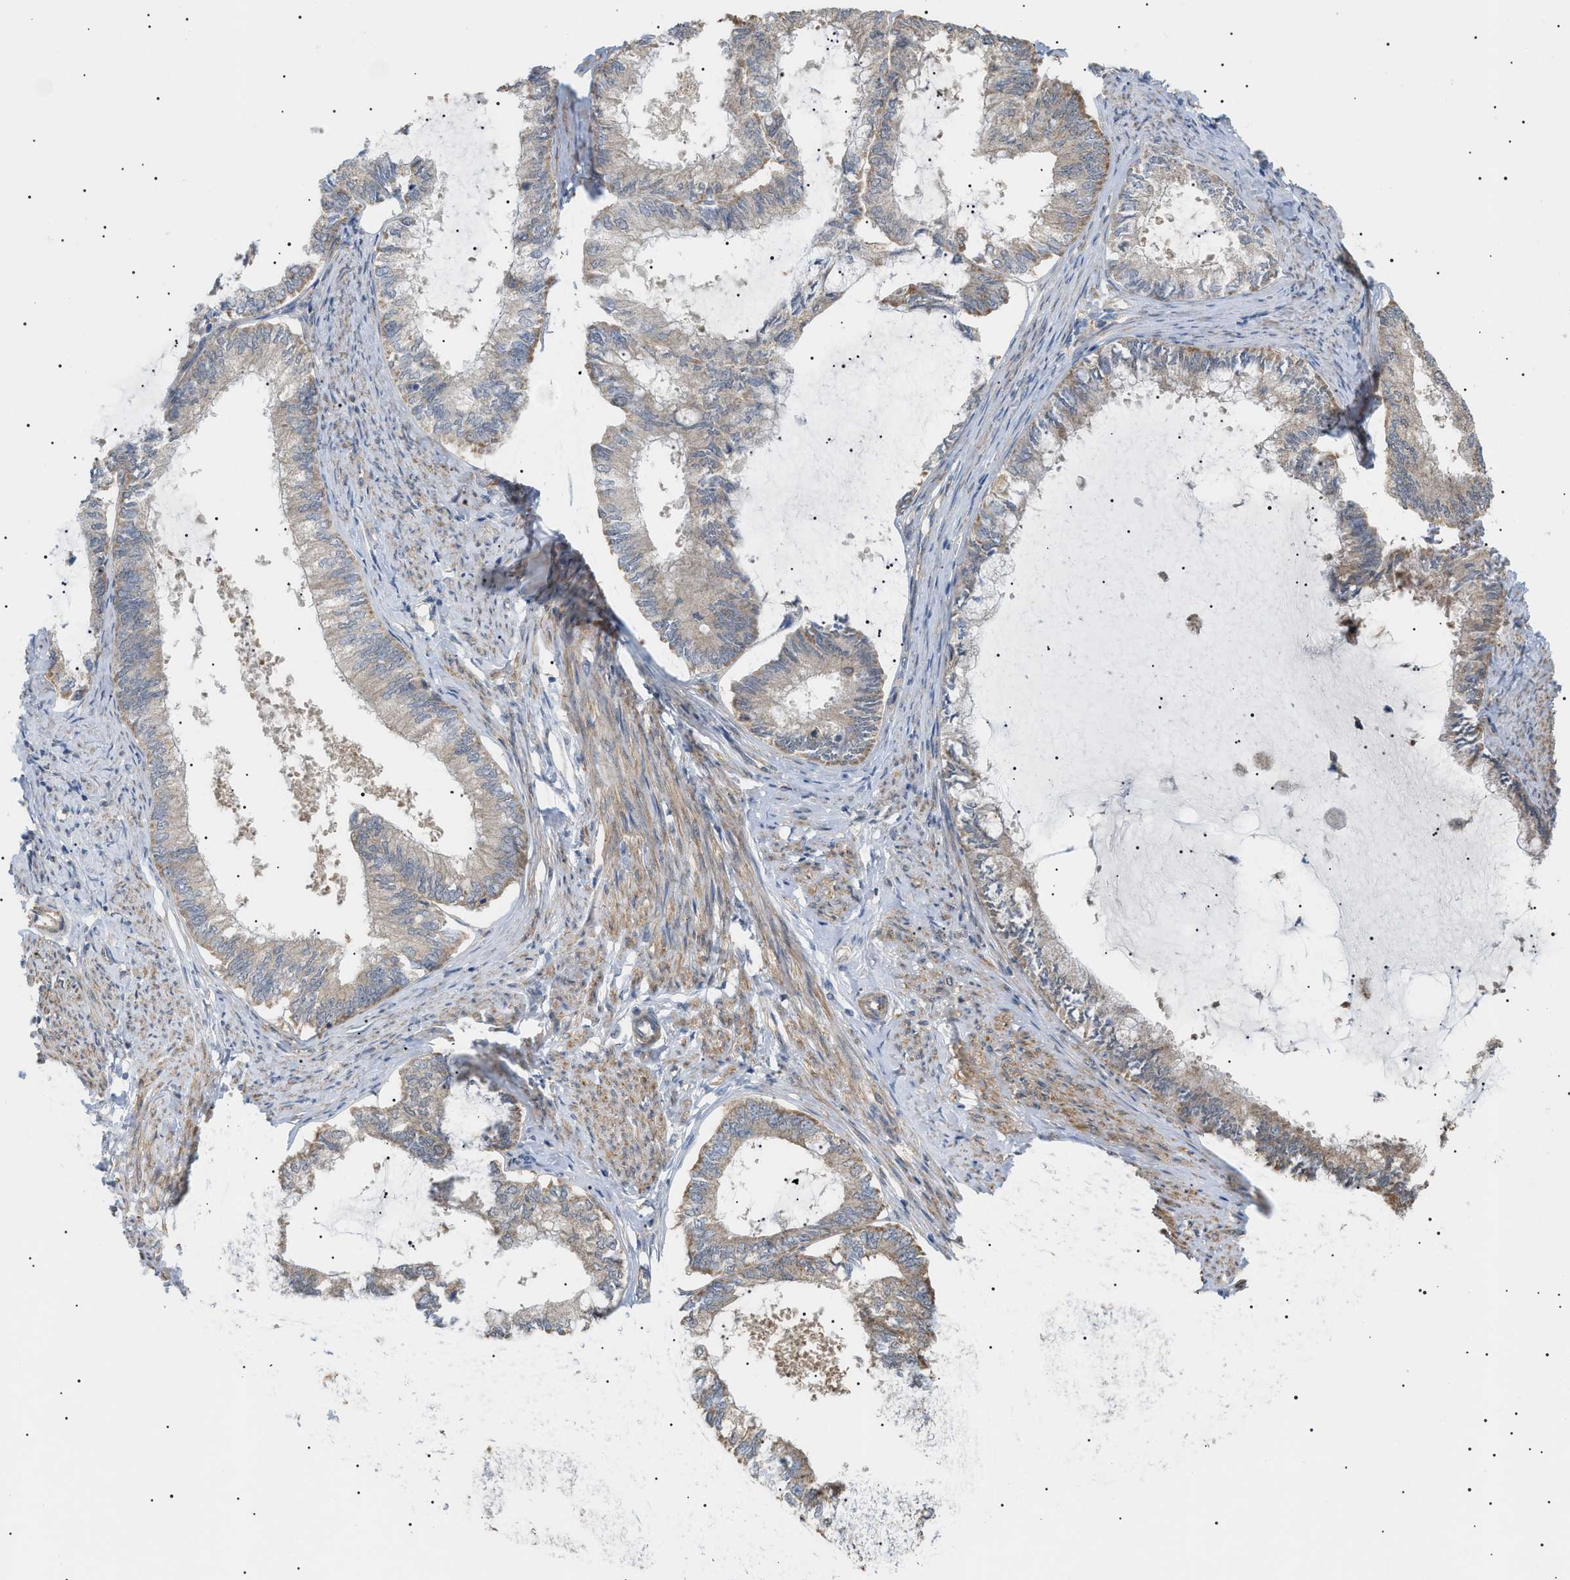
{"staining": {"intensity": "weak", "quantity": "25%-75%", "location": "cytoplasmic/membranous"}, "tissue": "endometrial cancer", "cell_type": "Tumor cells", "image_type": "cancer", "snomed": [{"axis": "morphology", "description": "Adenocarcinoma, NOS"}, {"axis": "topography", "description": "Endometrium"}], "caption": "Weak cytoplasmic/membranous protein staining is appreciated in about 25%-75% of tumor cells in adenocarcinoma (endometrial). Using DAB (brown) and hematoxylin (blue) stains, captured at high magnification using brightfield microscopy.", "gene": "IRS2", "patient": {"sex": "female", "age": 86}}